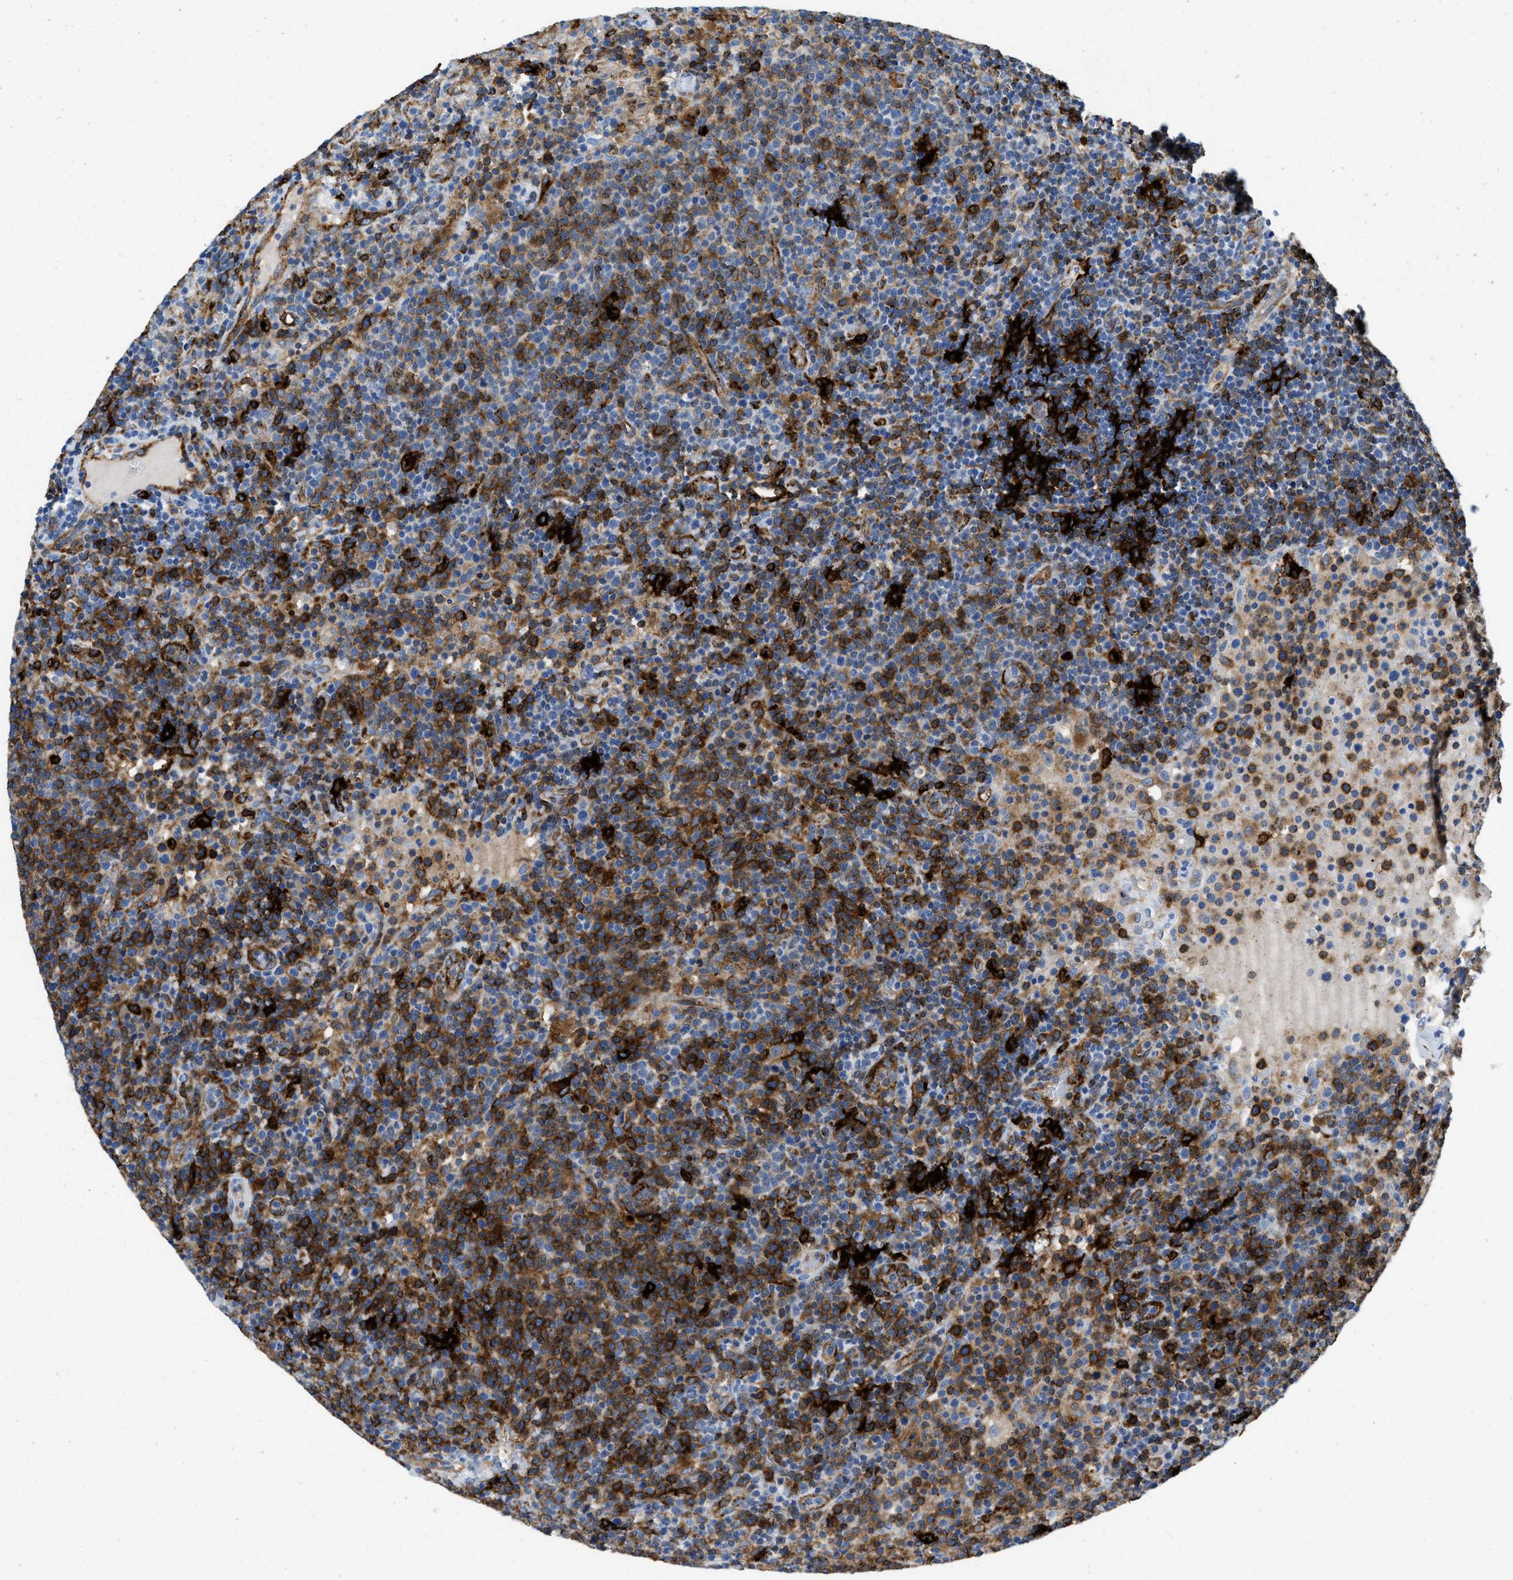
{"staining": {"intensity": "moderate", "quantity": "25%-75%", "location": "cytoplasmic/membranous"}, "tissue": "lymphoma", "cell_type": "Tumor cells", "image_type": "cancer", "snomed": [{"axis": "morphology", "description": "Malignant lymphoma, non-Hodgkin's type, High grade"}, {"axis": "topography", "description": "Lymph node"}], "caption": "Immunohistochemistry of malignant lymphoma, non-Hodgkin's type (high-grade) demonstrates medium levels of moderate cytoplasmic/membranous staining in about 25%-75% of tumor cells.", "gene": "CD226", "patient": {"sex": "male", "age": 61}}